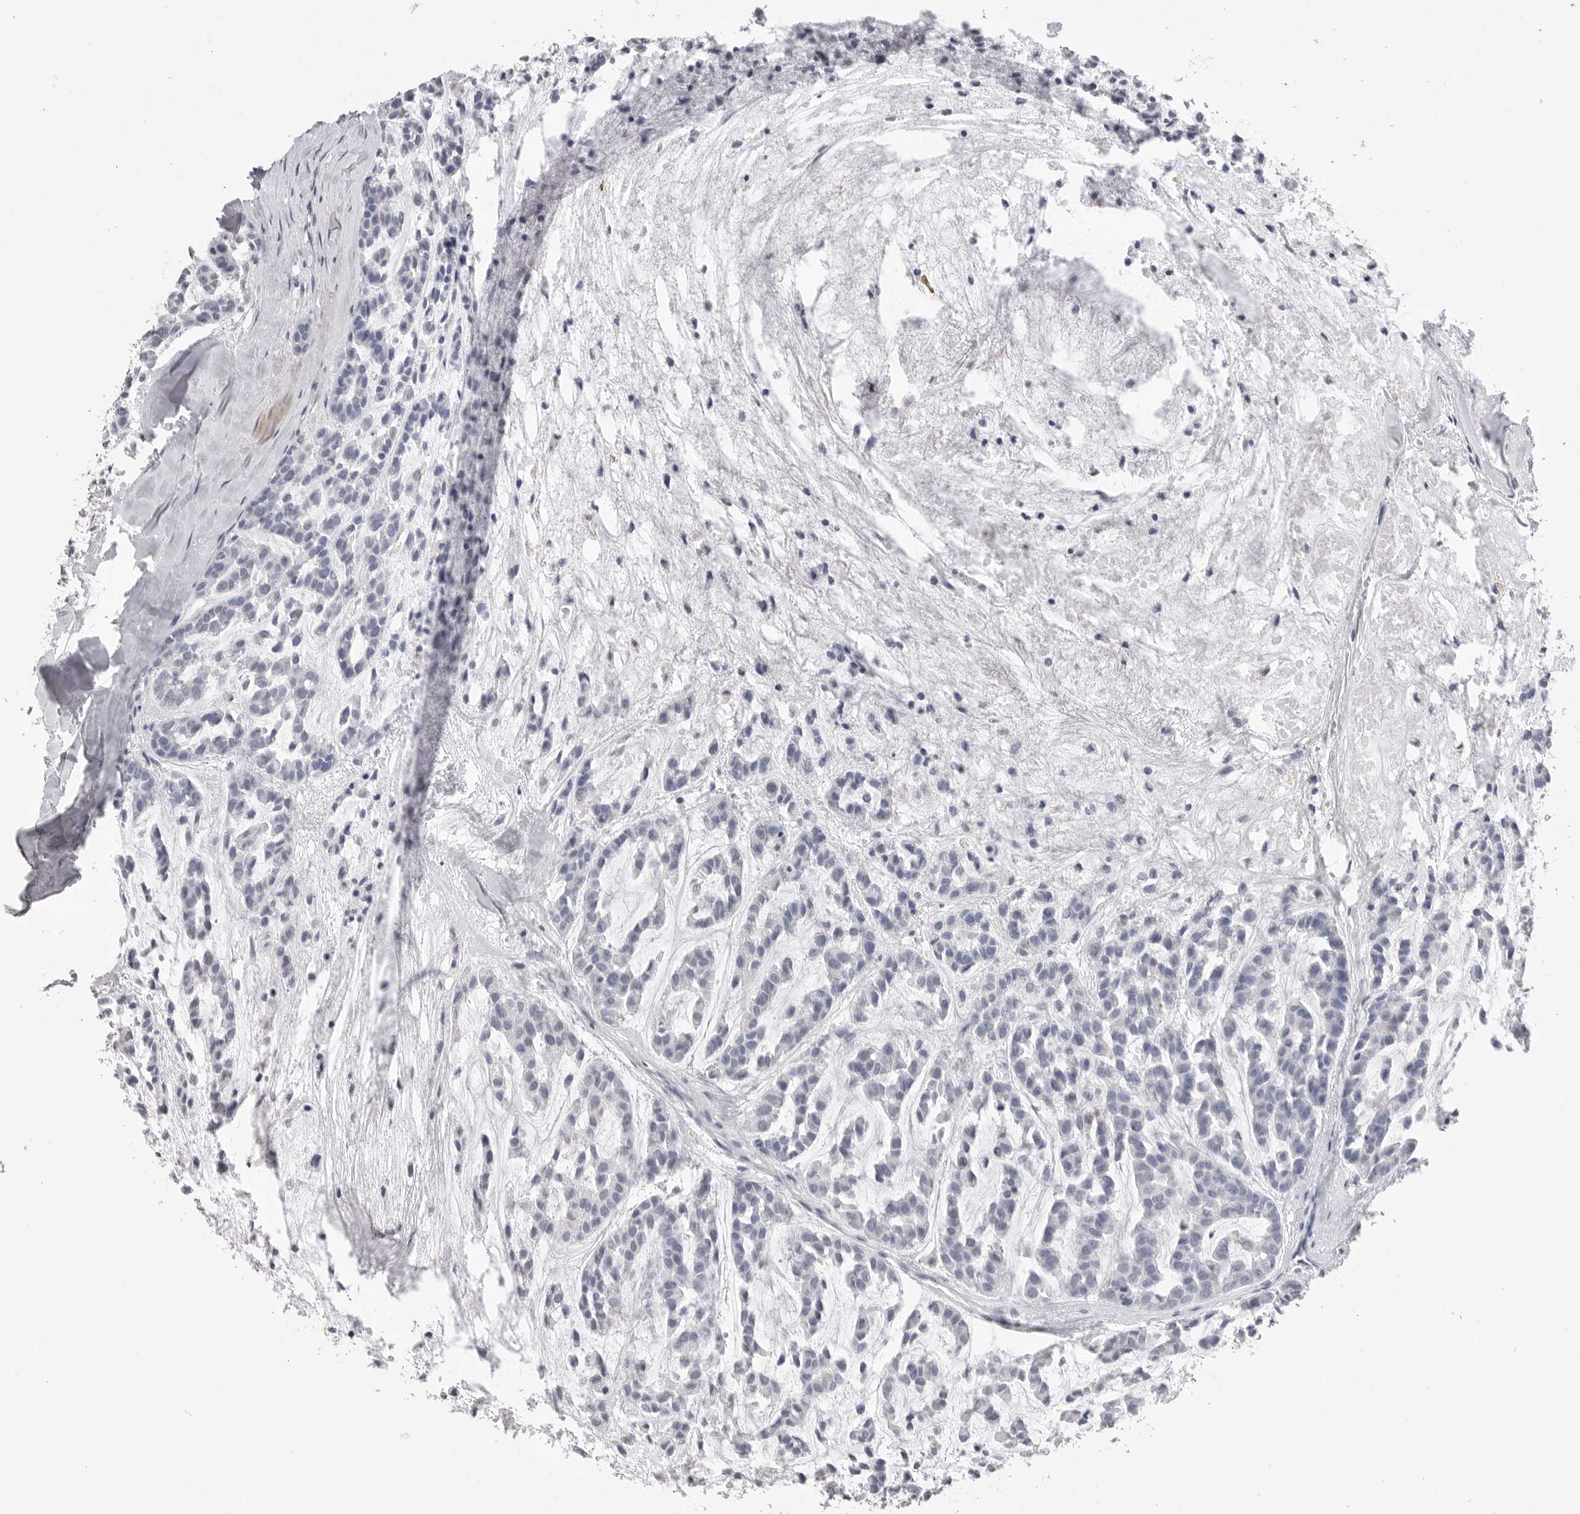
{"staining": {"intensity": "negative", "quantity": "none", "location": "none"}, "tissue": "head and neck cancer", "cell_type": "Tumor cells", "image_type": "cancer", "snomed": [{"axis": "morphology", "description": "Adenocarcinoma, NOS"}, {"axis": "morphology", "description": "Adenoma, NOS"}, {"axis": "topography", "description": "Head-Neck"}], "caption": "Immunohistochemistry of head and neck cancer (adenoma) demonstrates no positivity in tumor cells.", "gene": "ICAM5", "patient": {"sex": "female", "age": 55}}